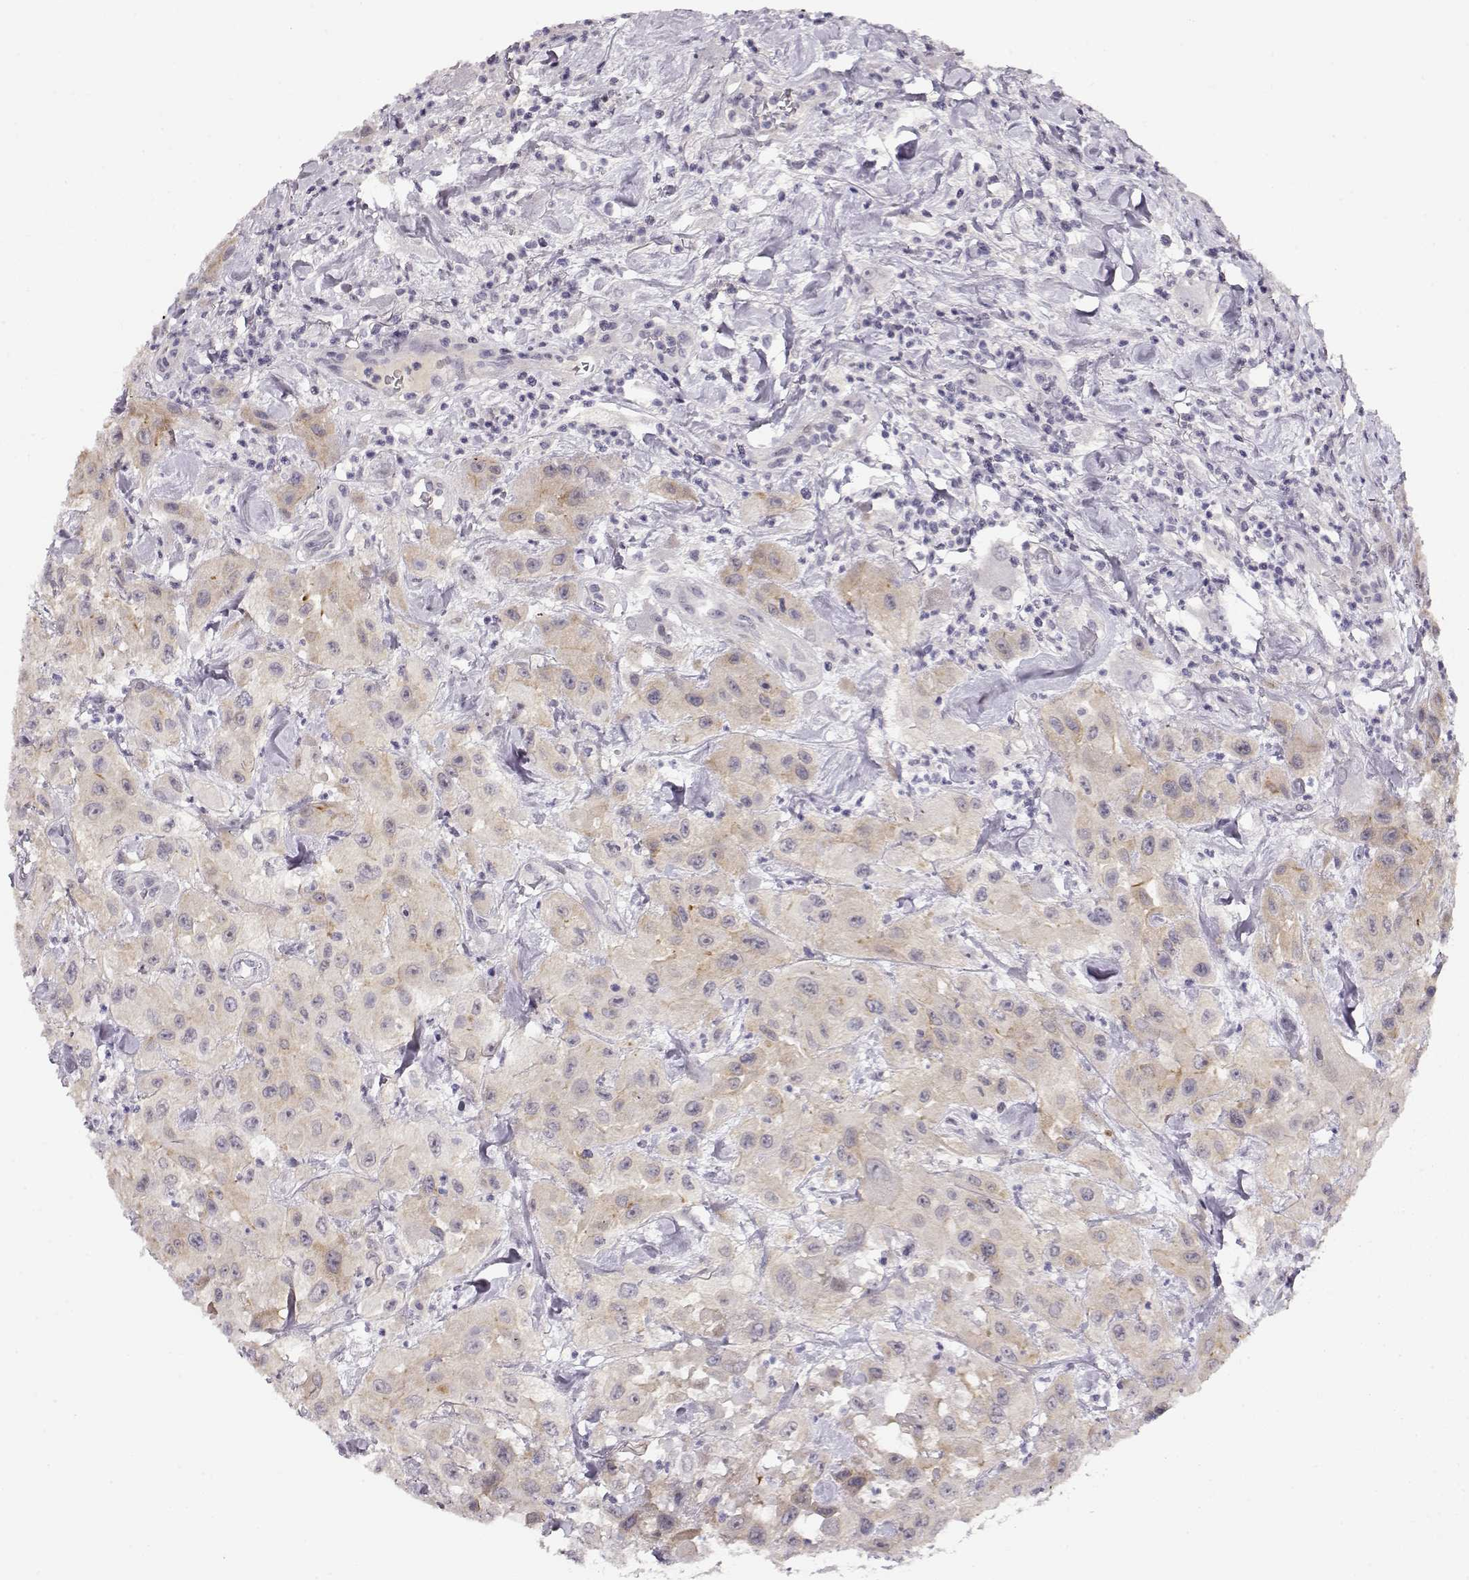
{"staining": {"intensity": "weak", "quantity": ">75%", "location": "cytoplasmic/membranous"}, "tissue": "urothelial cancer", "cell_type": "Tumor cells", "image_type": "cancer", "snomed": [{"axis": "morphology", "description": "Urothelial carcinoma, High grade"}, {"axis": "topography", "description": "Urinary bladder"}], "caption": "Tumor cells reveal low levels of weak cytoplasmic/membranous staining in about >75% of cells in human urothelial carcinoma (high-grade).", "gene": "CRX", "patient": {"sex": "male", "age": 79}}